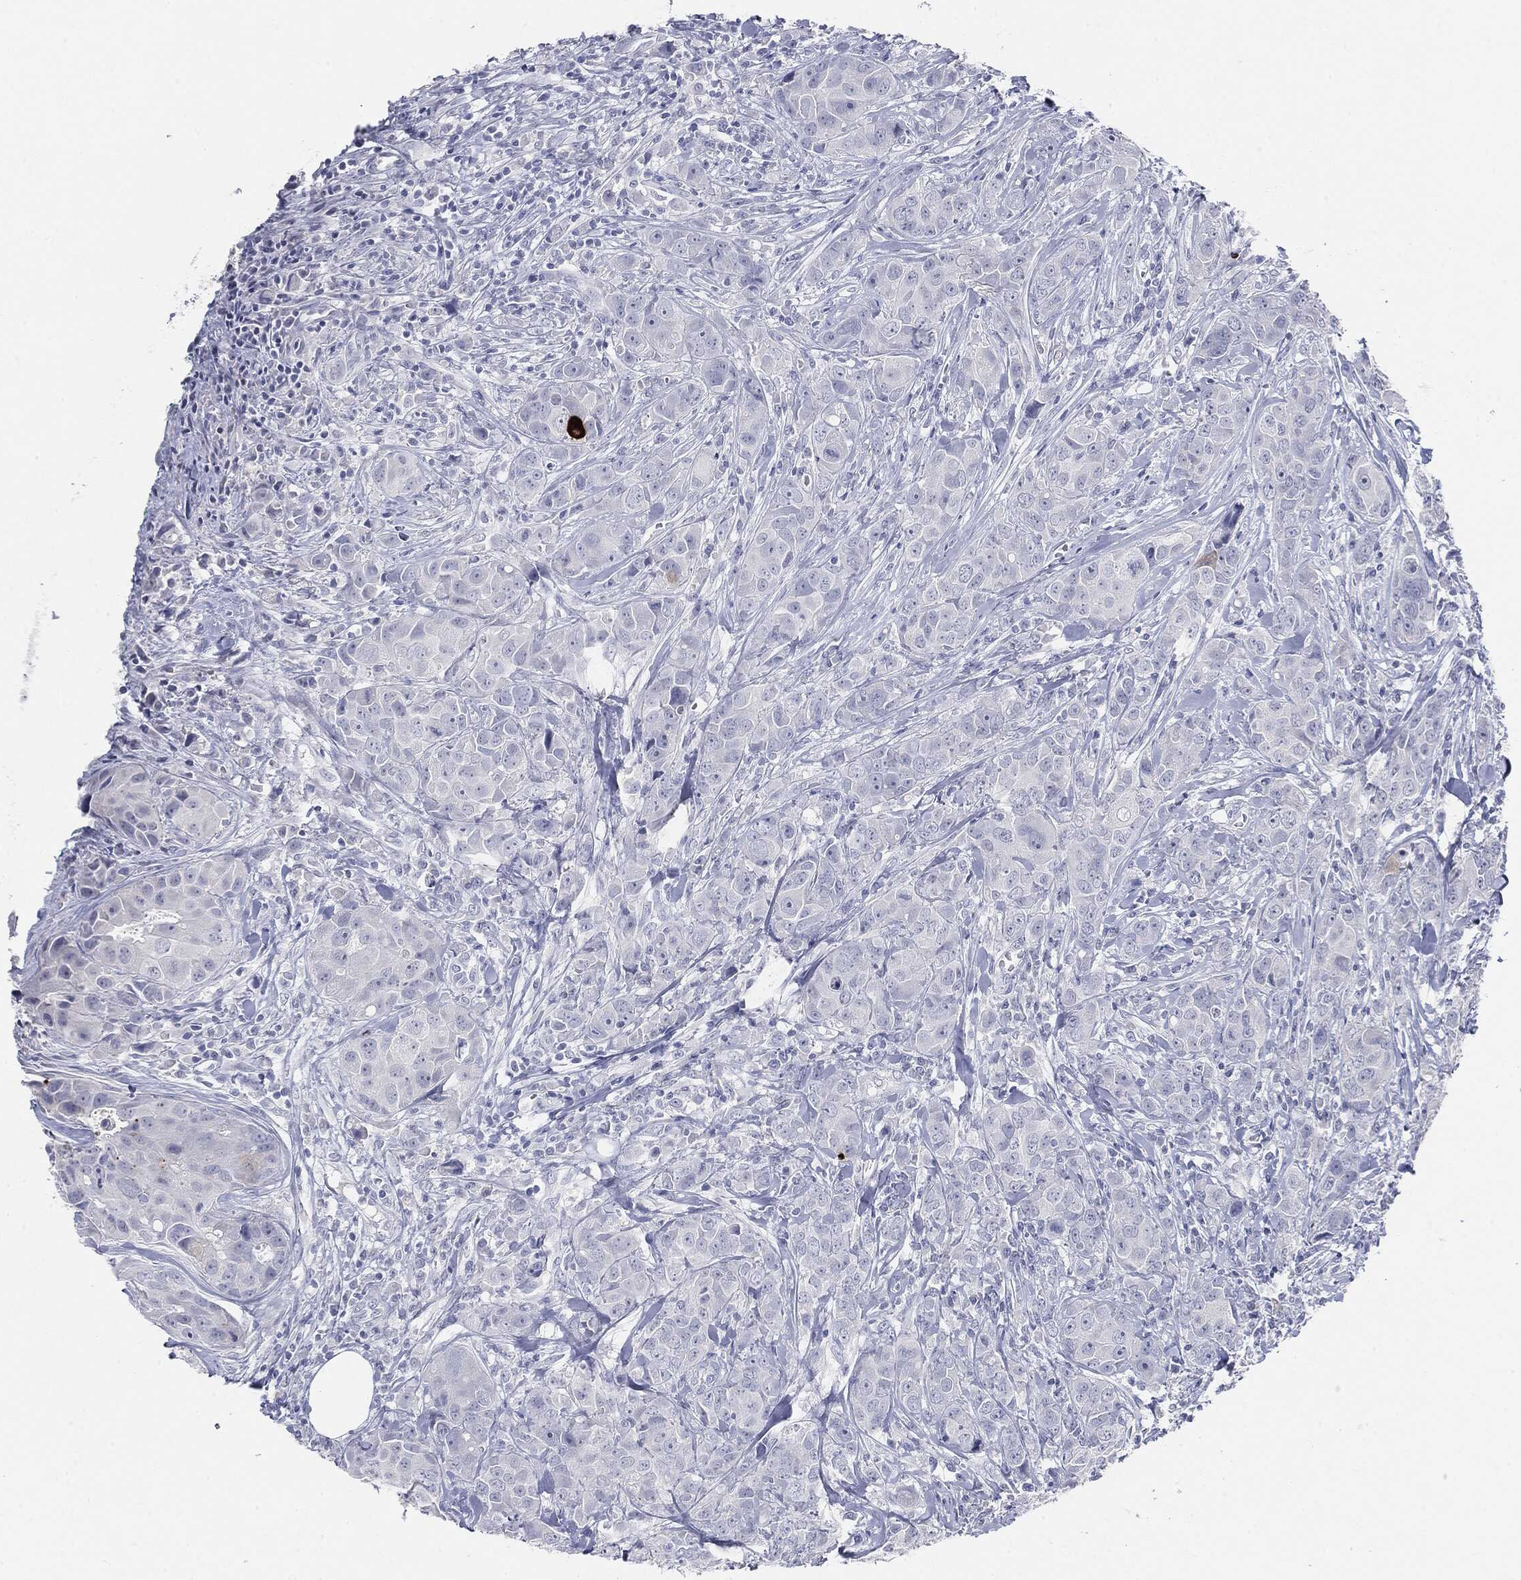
{"staining": {"intensity": "negative", "quantity": "none", "location": "none"}, "tissue": "breast cancer", "cell_type": "Tumor cells", "image_type": "cancer", "snomed": [{"axis": "morphology", "description": "Duct carcinoma"}, {"axis": "topography", "description": "Breast"}], "caption": "This is an immunohistochemistry micrograph of human breast intraductal carcinoma. There is no positivity in tumor cells.", "gene": "CGB1", "patient": {"sex": "female", "age": 43}}